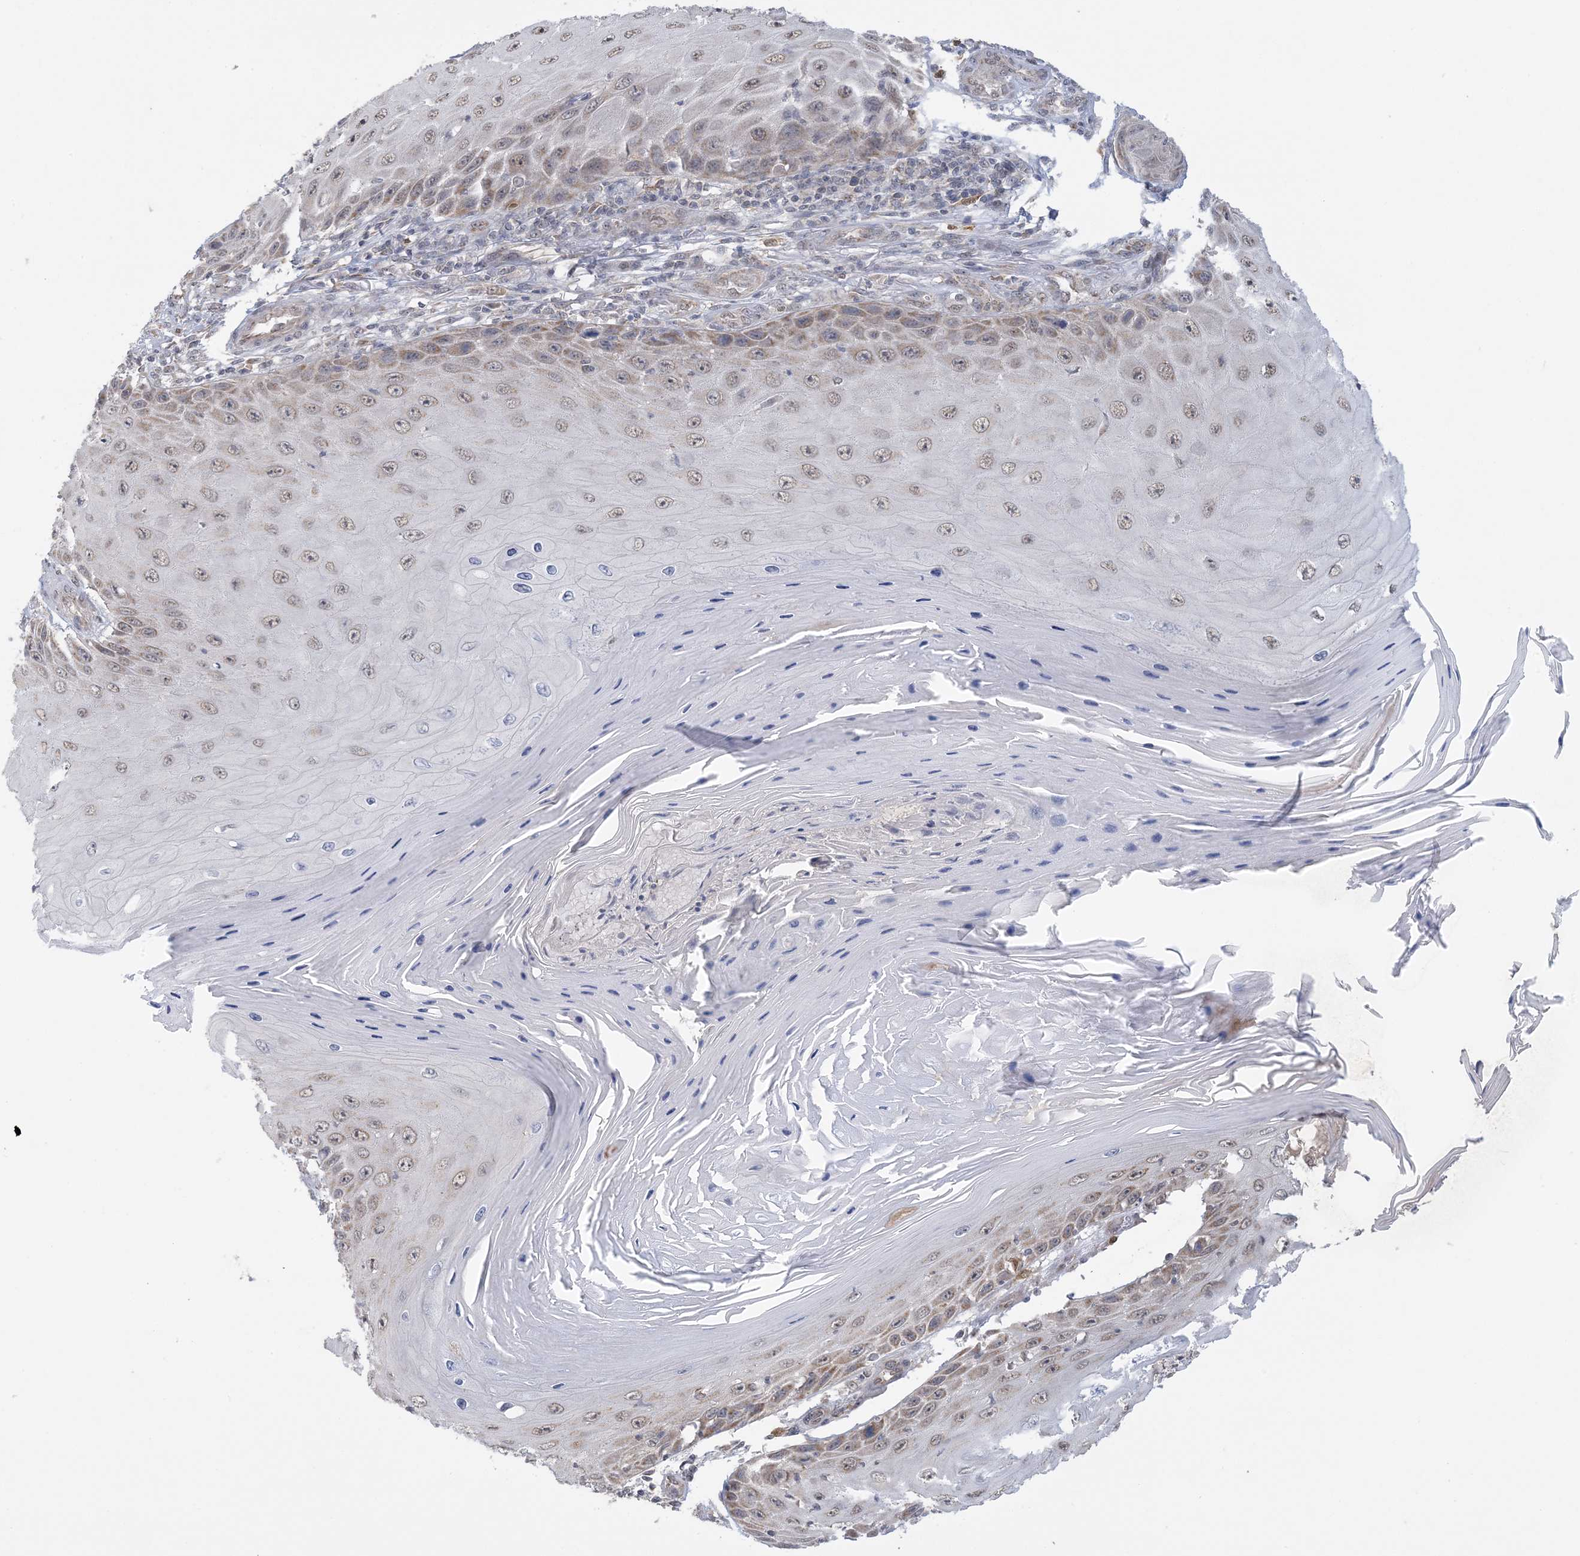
{"staining": {"intensity": "weak", "quantity": ">75%", "location": "cytoplasmic/membranous,nuclear"}, "tissue": "skin cancer", "cell_type": "Tumor cells", "image_type": "cancer", "snomed": [{"axis": "morphology", "description": "Squamous cell carcinoma, NOS"}, {"axis": "topography", "description": "Skin"}], "caption": "A histopathology image showing weak cytoplasmic/membranous and nuclear staining in approximately >75% of tumor cells in skin cancer, as visualized by brown immunohistochemical staining.", "gene": "TRMT10C", "patient": {"sex": "female", "age": 73}}